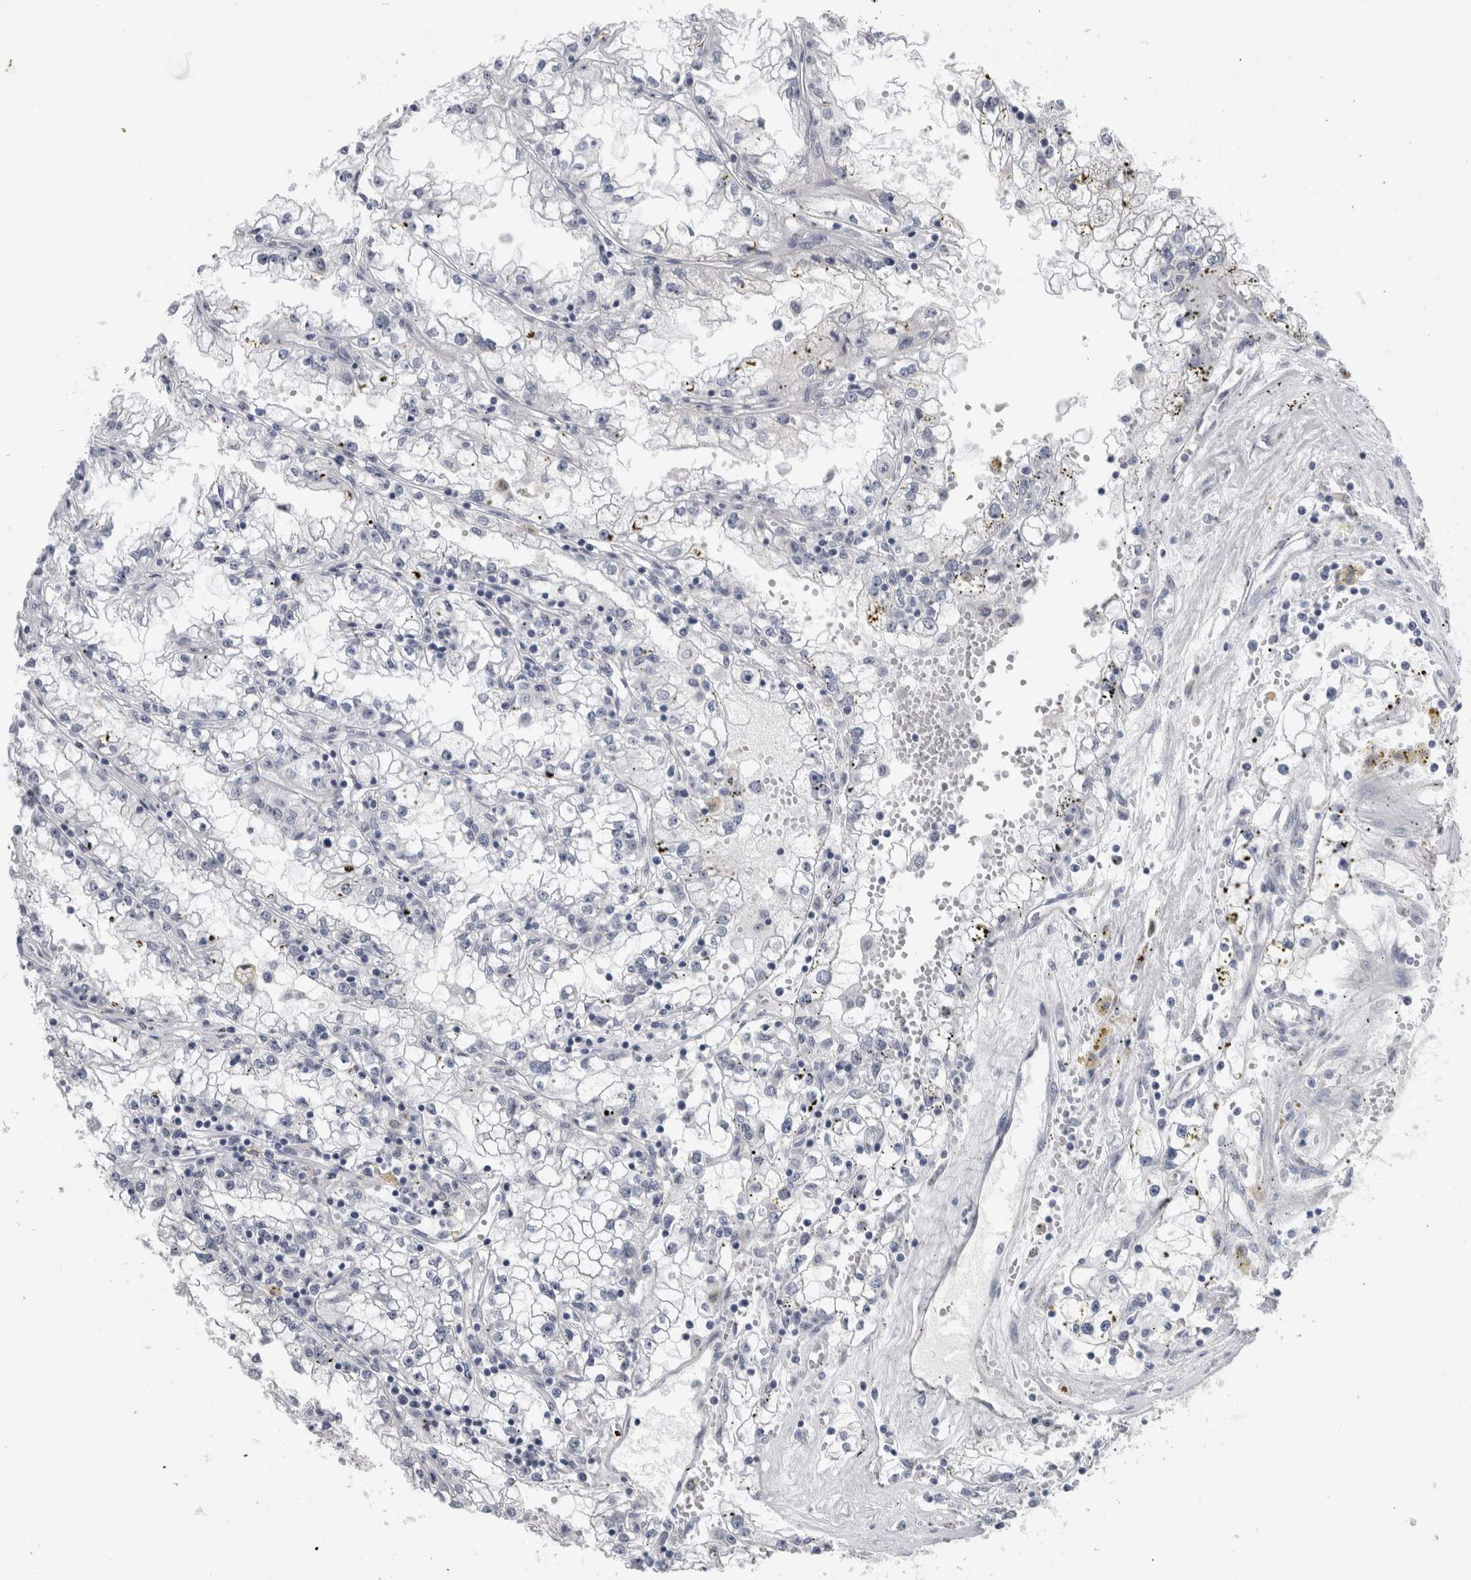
{"staining": {"intensity": "negative", "quantity": "none", "location": "none"}, "tissue": "renal cancer", "cell_type": "Tumor cells", "image_type": "cancer", "snomed": [{"axis": "morphology", "description": "Adenocarcinoma, NOS"}, {"axis": "topography", "description": "Kidney"}], "caption": "There is no significant positivity in tumor cells of adenocarcinoma (renal).", "gene": "AKAP9", "patient": {"sex": "male", "age": 56}}